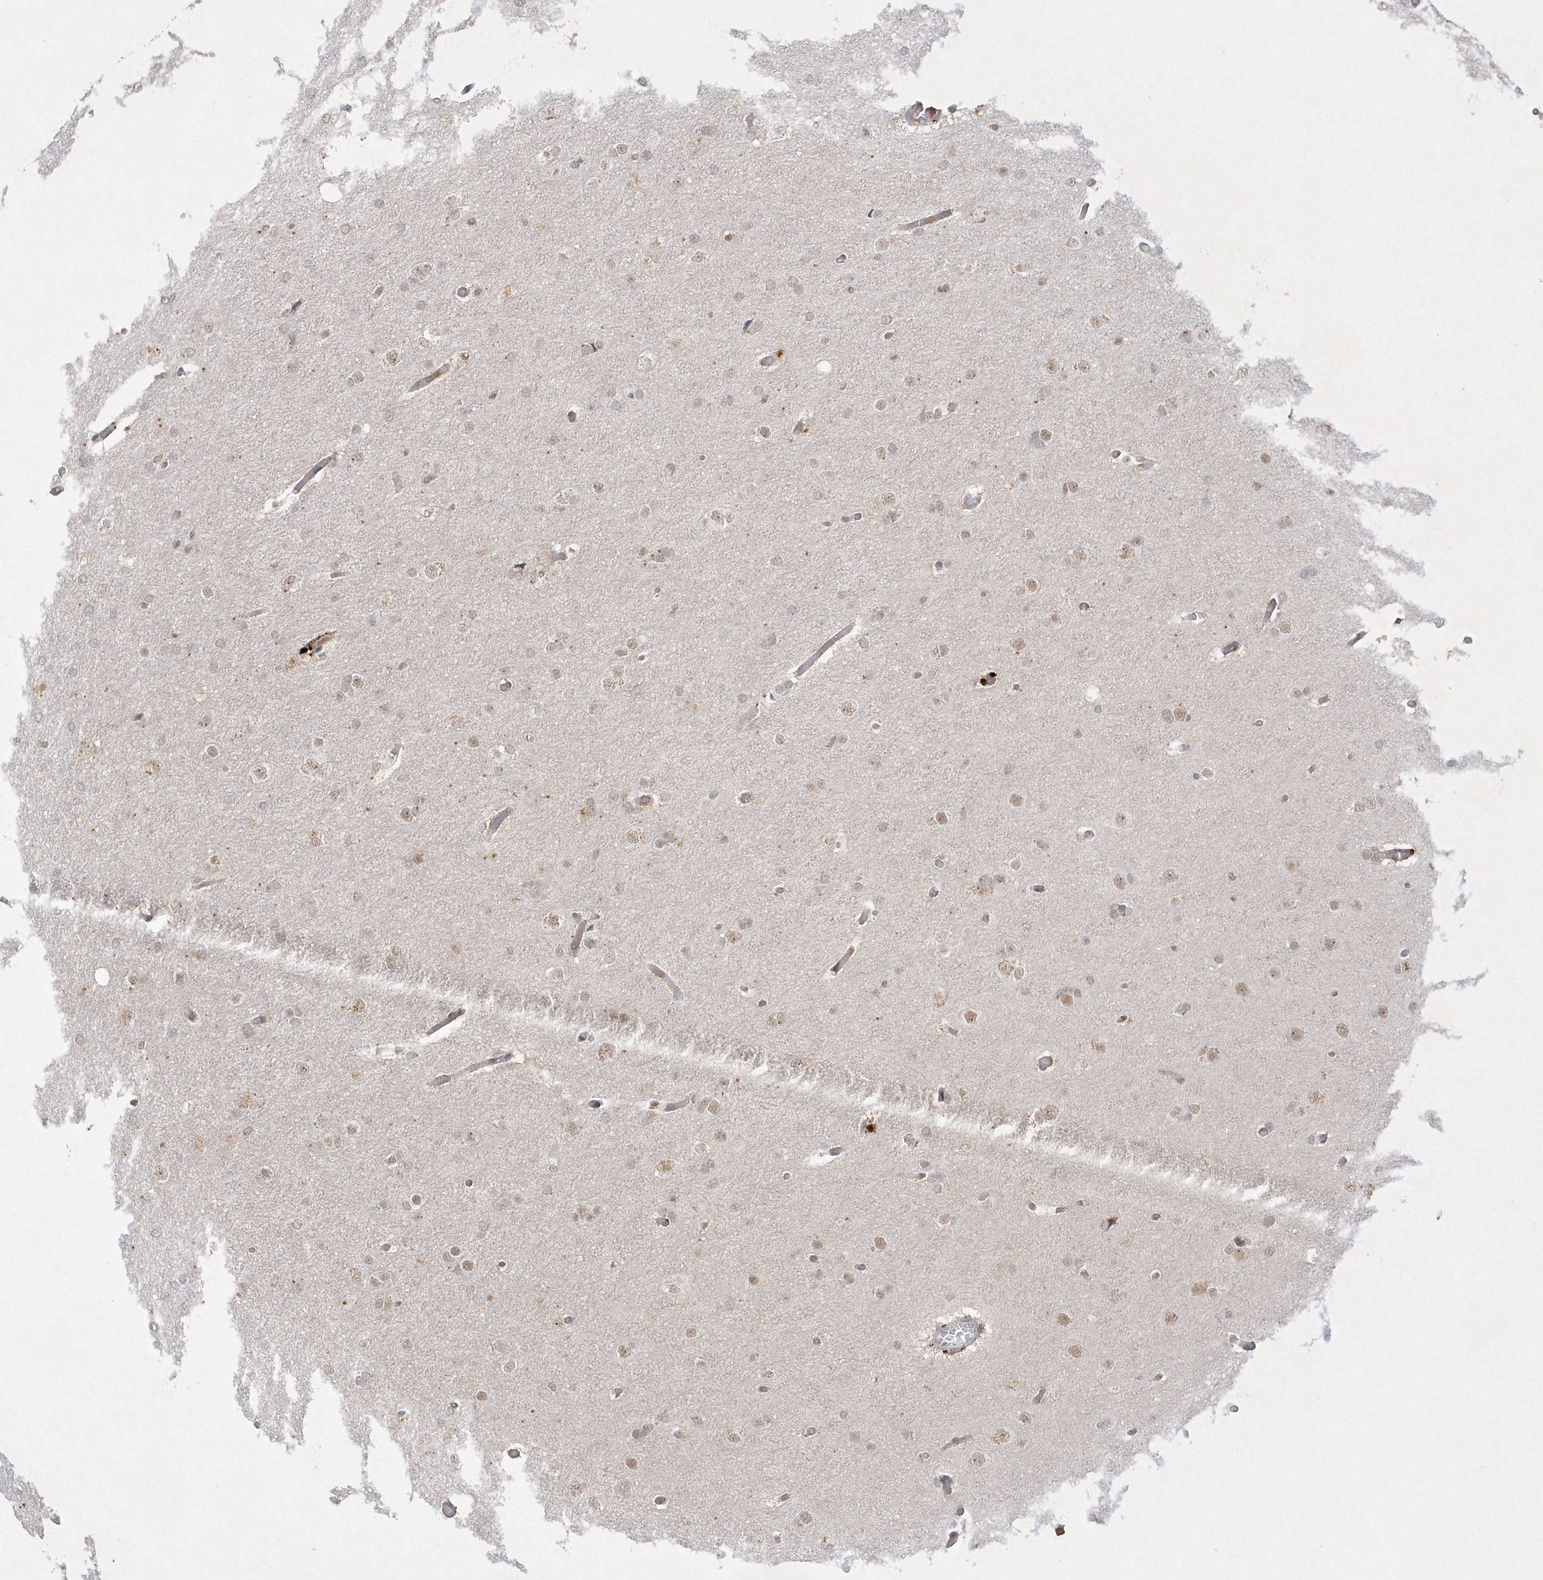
{"staining": {"intensity": "moderate", "quantity": ">75%", "location": "nuclear"}, "tissue": "glioma", "cell_type": "Tumor cells", "image_type": "cancer", "snomed": [{"axis": "morphology", "description": "Glioma, malignant, High grade"}, {"axis": "topography", "description": "Cerebral cortex"}], "caption": "A histopathology image showing moderate nuclear positivity in approximately >75% of tumor cells in glioma, as visualized by brown immunohistochemical staining.", "gene": "CPSF3", "patient": {"sex": "female", "age": 36}}